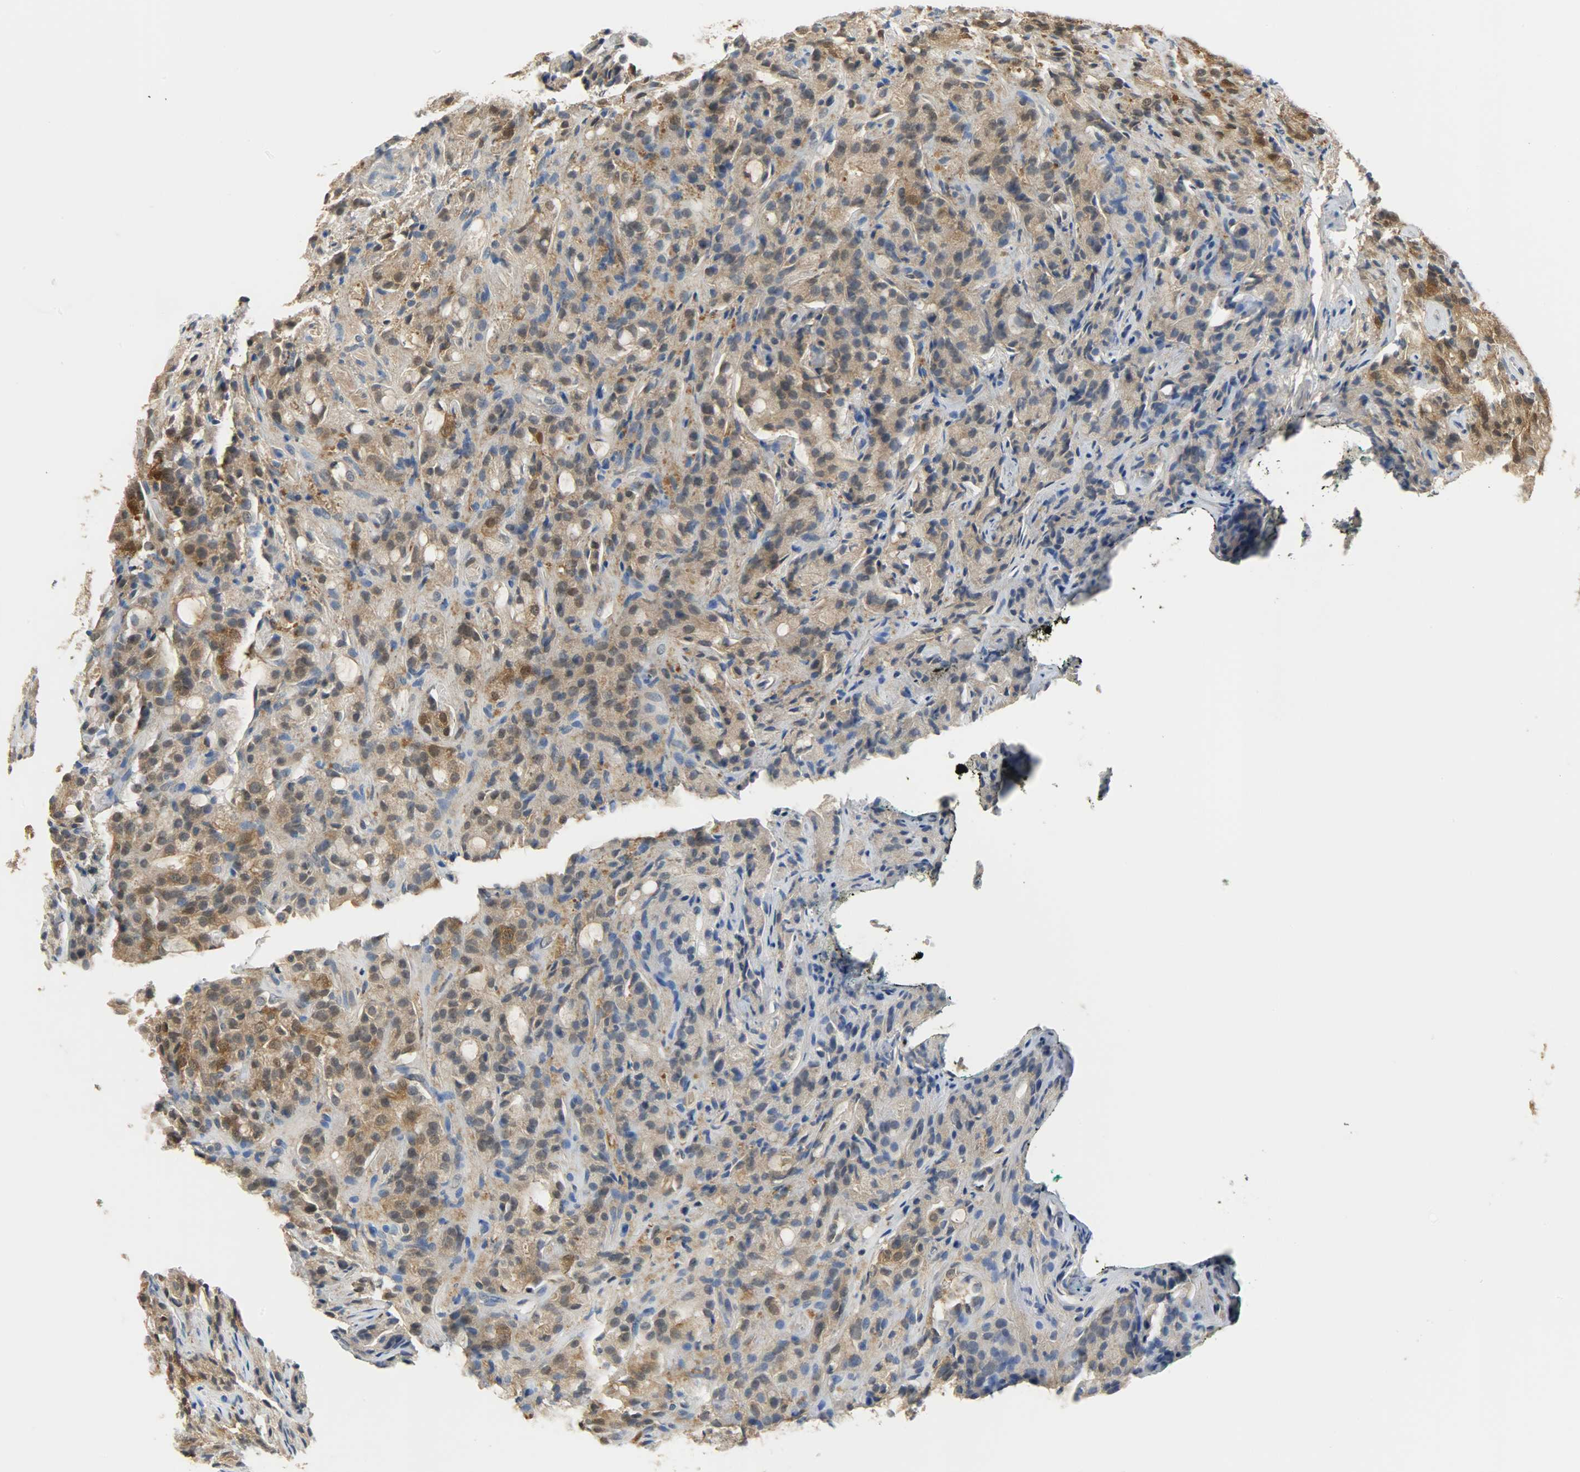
{"staining": {"intensity": "strong", "quantity": ">75%", "location": "cytoplasmic/membranous,nuclear"}, "tissue": "prostate cancer", "cell_type": "Tumor cells", "image_type": "cancer", "snomed": [{"axis": "morphology", "description": "Adenocarcinoma, High grade"}, {"axis": "topography", "description": "Prostate"}], "caption": "Prostate adenocarcinoma (high-grade) stained with a brown dye exhibits strong cytoplasmic/membranous and nuclear positive positivity in about >75% of tumor cells.", "gene": "EIF4EBP1", "patient": {"sex": "male", "age": 72}}